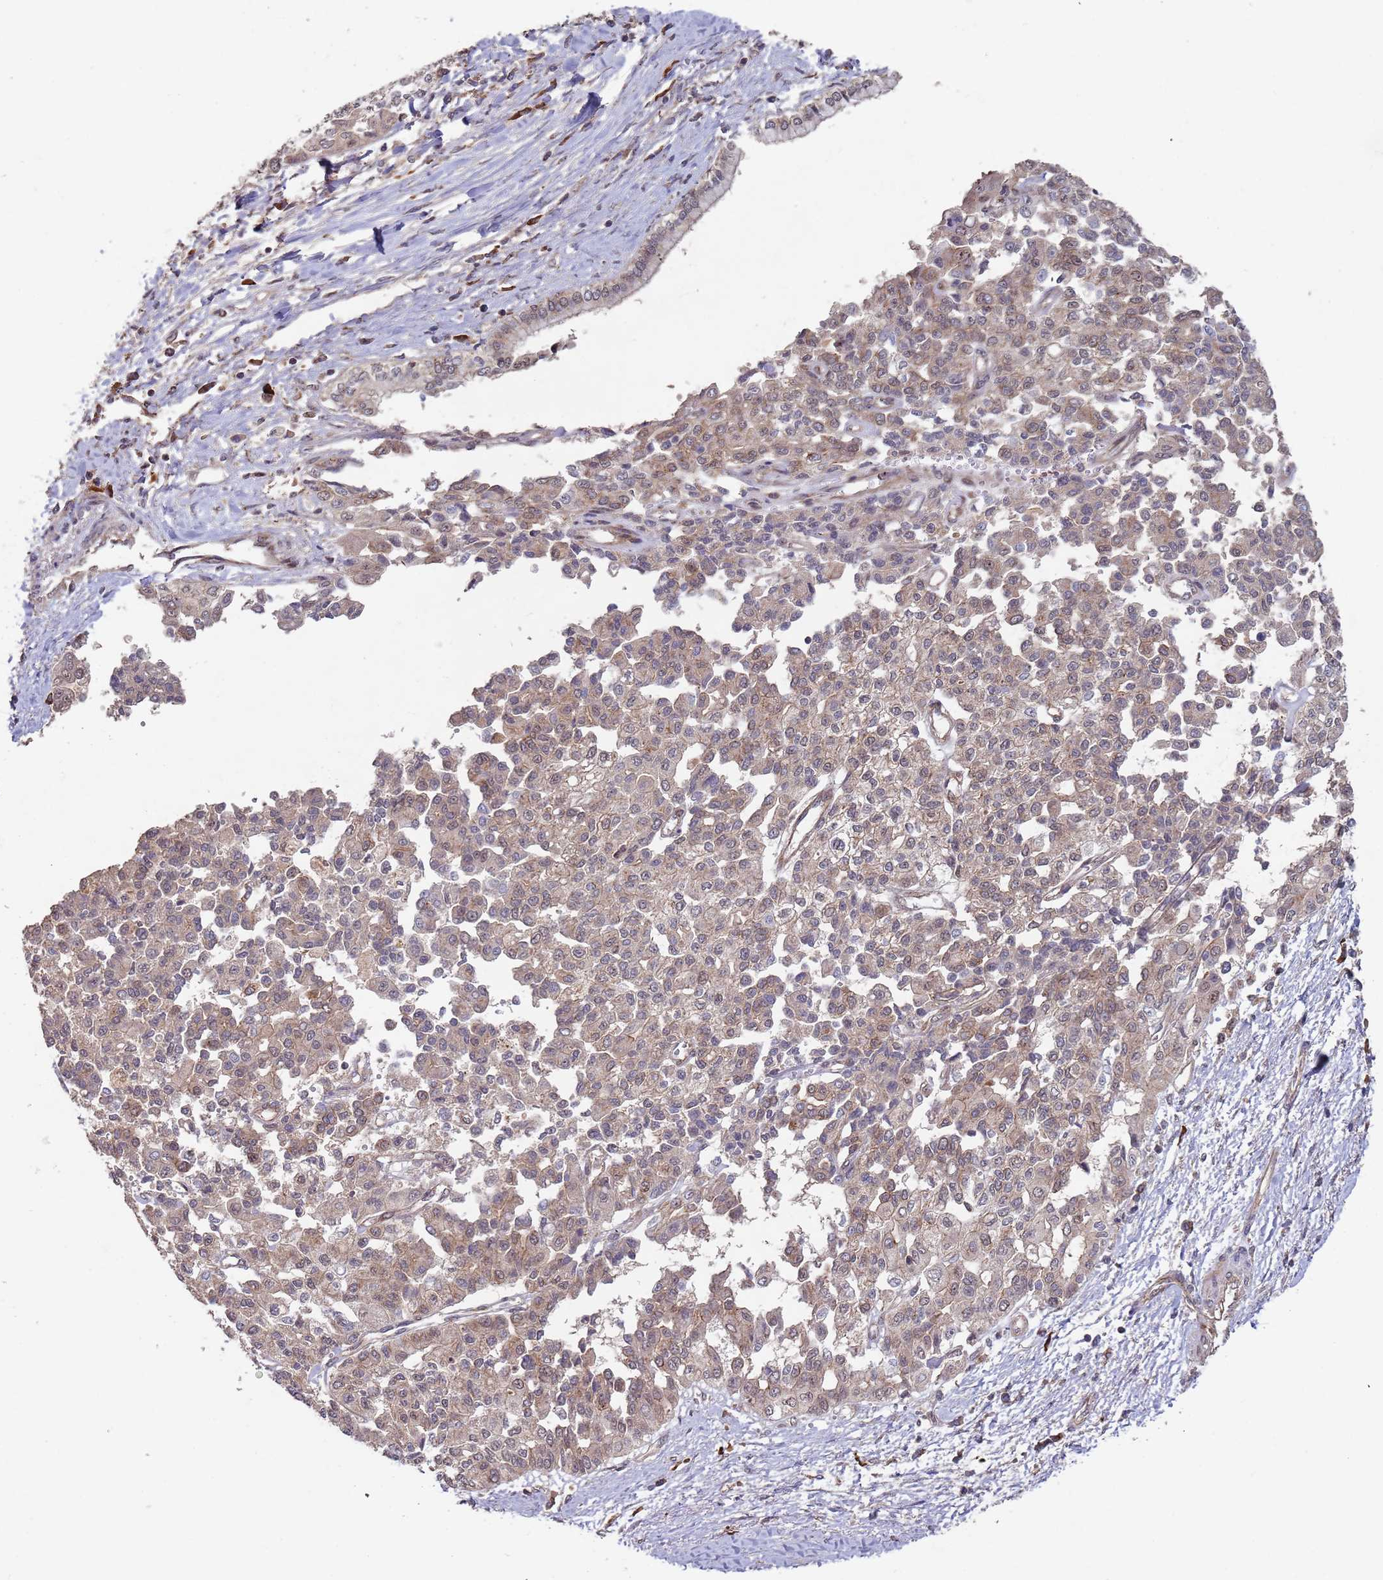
{"staining": {"intensity": "weak", "quantity": ">75%", "location": "cytoplasmic/membranous"}, "tissue": "liver cancer", "cell_type": "Tumor cells", "image_type": "cancer", "snomed": [{"axis": "morphology", "description": "Cholangiocarcinoma"}, {"axis": "topography", "description": "Liver"}], "caption": "A high-resolution histopathology image shows immunohistochemistry staining of liver cancer, which displays weak cytoplasmic/membranous expression in approximately >75% of tumor cells.", "gene": "KANSL1L", "patient": {"sex": "female", "age": 77}}